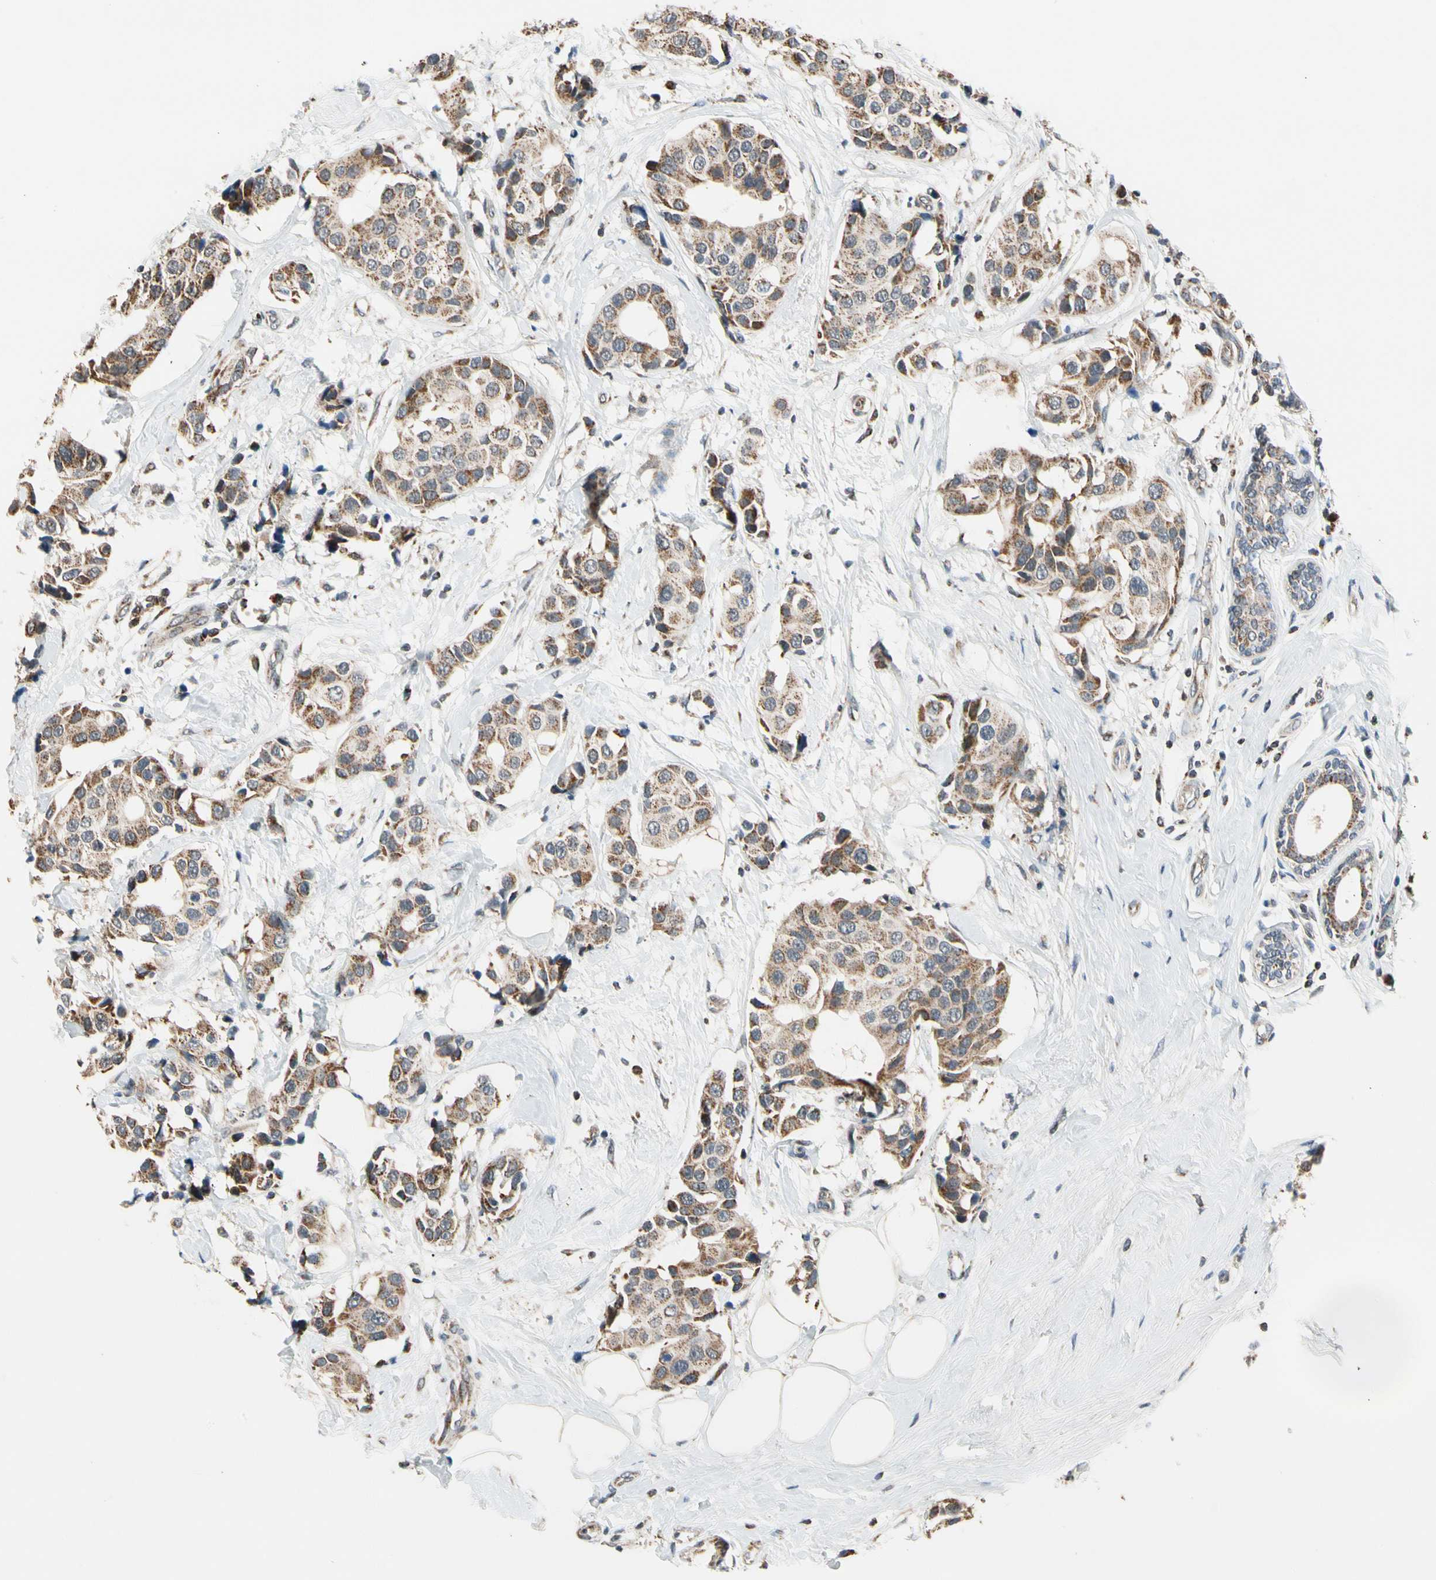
{"staining": {"intensity": "moderate", "quantity": ">75%", "location": "cytoplasmic/membranous"}, "tissue": "breast cancer", "cell_type": "Tumor cells", "image_type": "cancer", "snomed": [{"axis": "morphology", "description": "Normal tissue, NOS"}, {"axis": "morphology", "description": "Duct carcinoma"}, {"axis": "topography", "description": "Breast"}], "caption": "Invasive ductal carcinoma (breast) was stained to show a protein in brown. There is medium levels of moderate cytoplasmic/membranous staining in approximately >75% of tumor cells.", "gene": "KHDC4", "patient": {"sex": "female", "age": 39}}